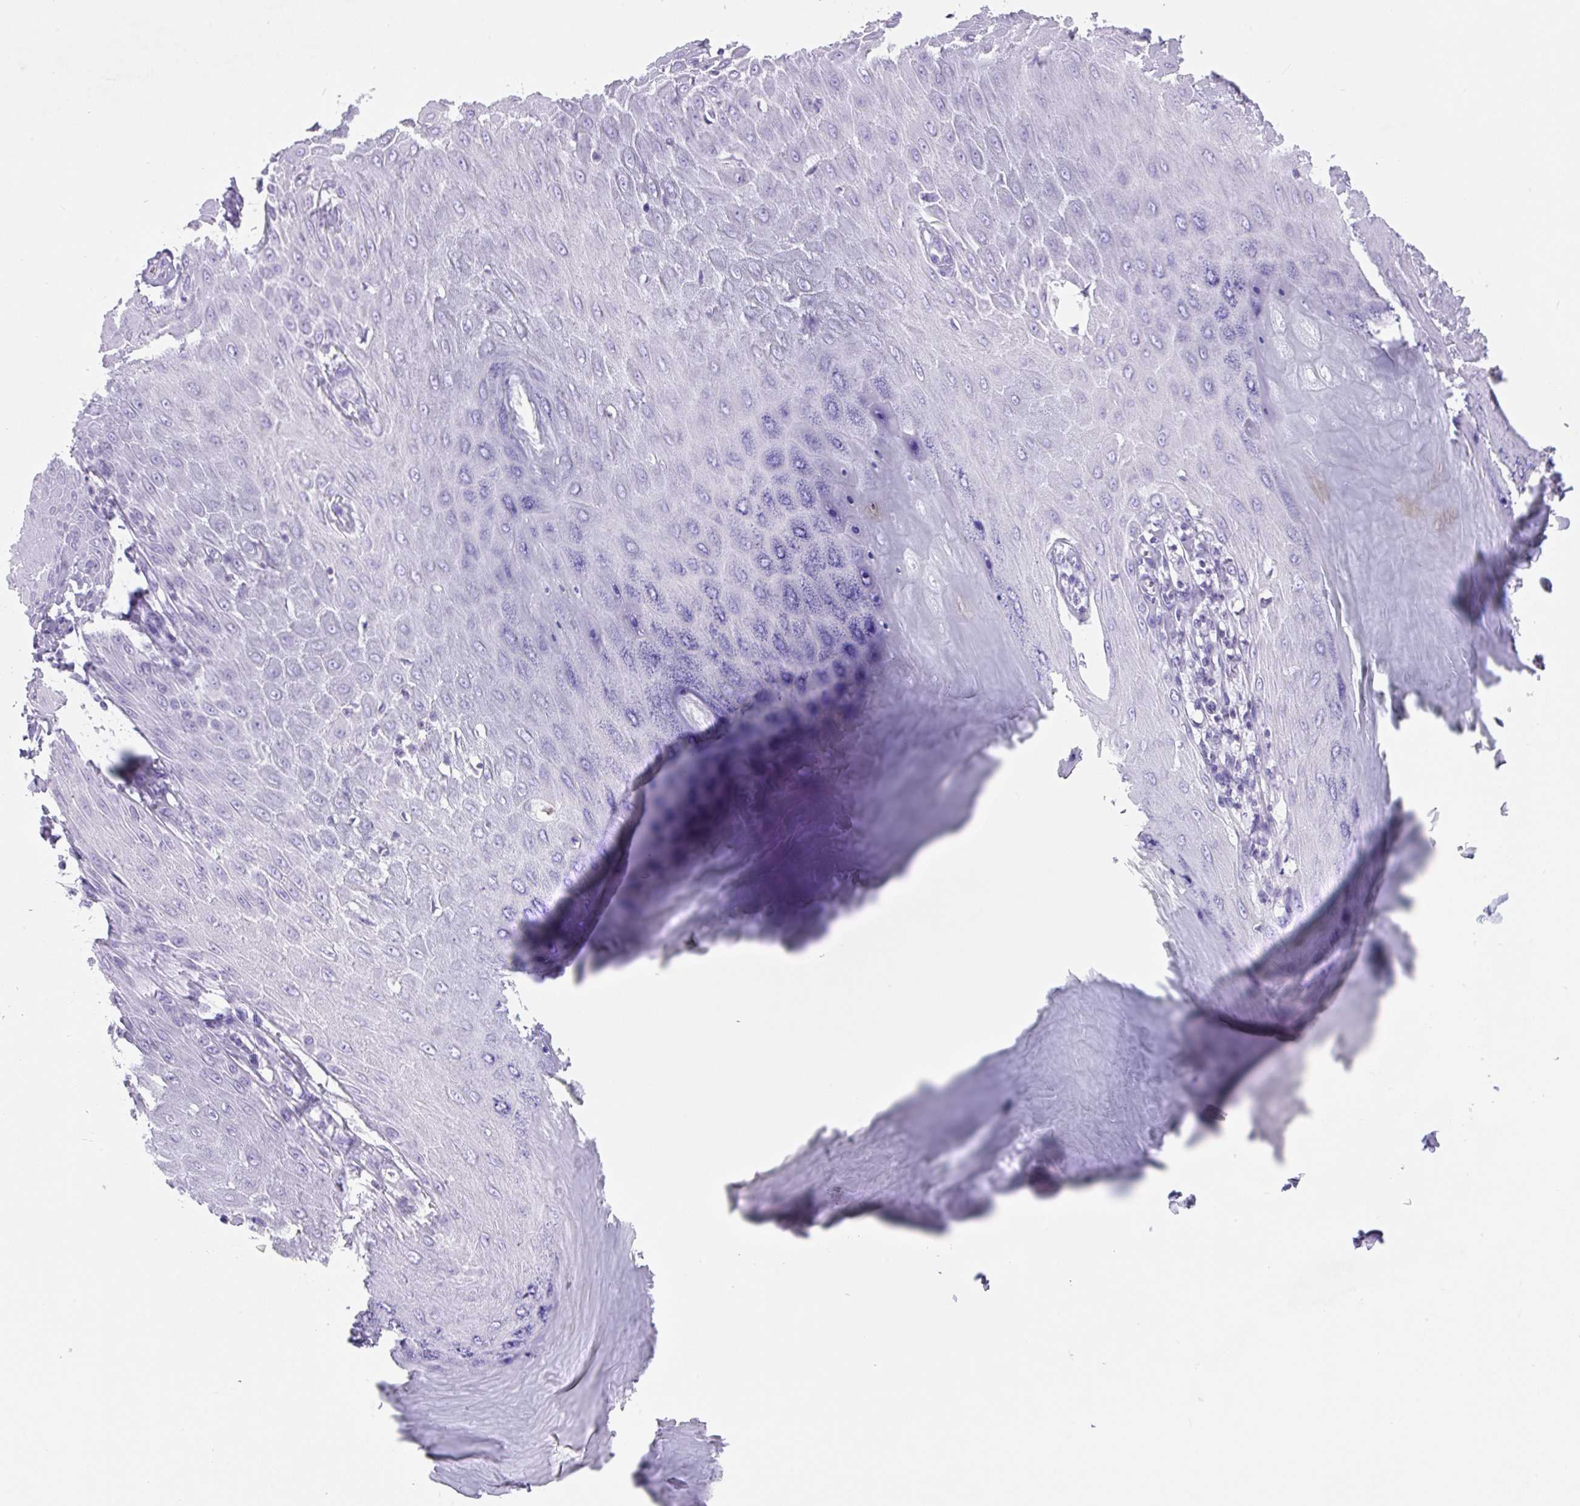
{"staining": {"intensity": "negative", "quantity": "none", "location": "none"}, "tissue": "skin cancer", "cell_type": "Tumor cells", "image_type": "cancer", "snomed": [{"axis": "morphology", "description": "Squamous cell carcinoma, NOS"}, {"axis": "topography", "description": "Skin"}], "caption": "IHC micrograph of neoplastic tissue: squamous cell carcinoma (skin) stained with DAB exhibits no significant protein staining in tumor cells. Brightfield microscopy of IHC stained with DAB (brown) and hematoxylin (blue), captured at high magnification.", "gene": "VPREB1", "patient": {"sex": "male", "age": 70}}